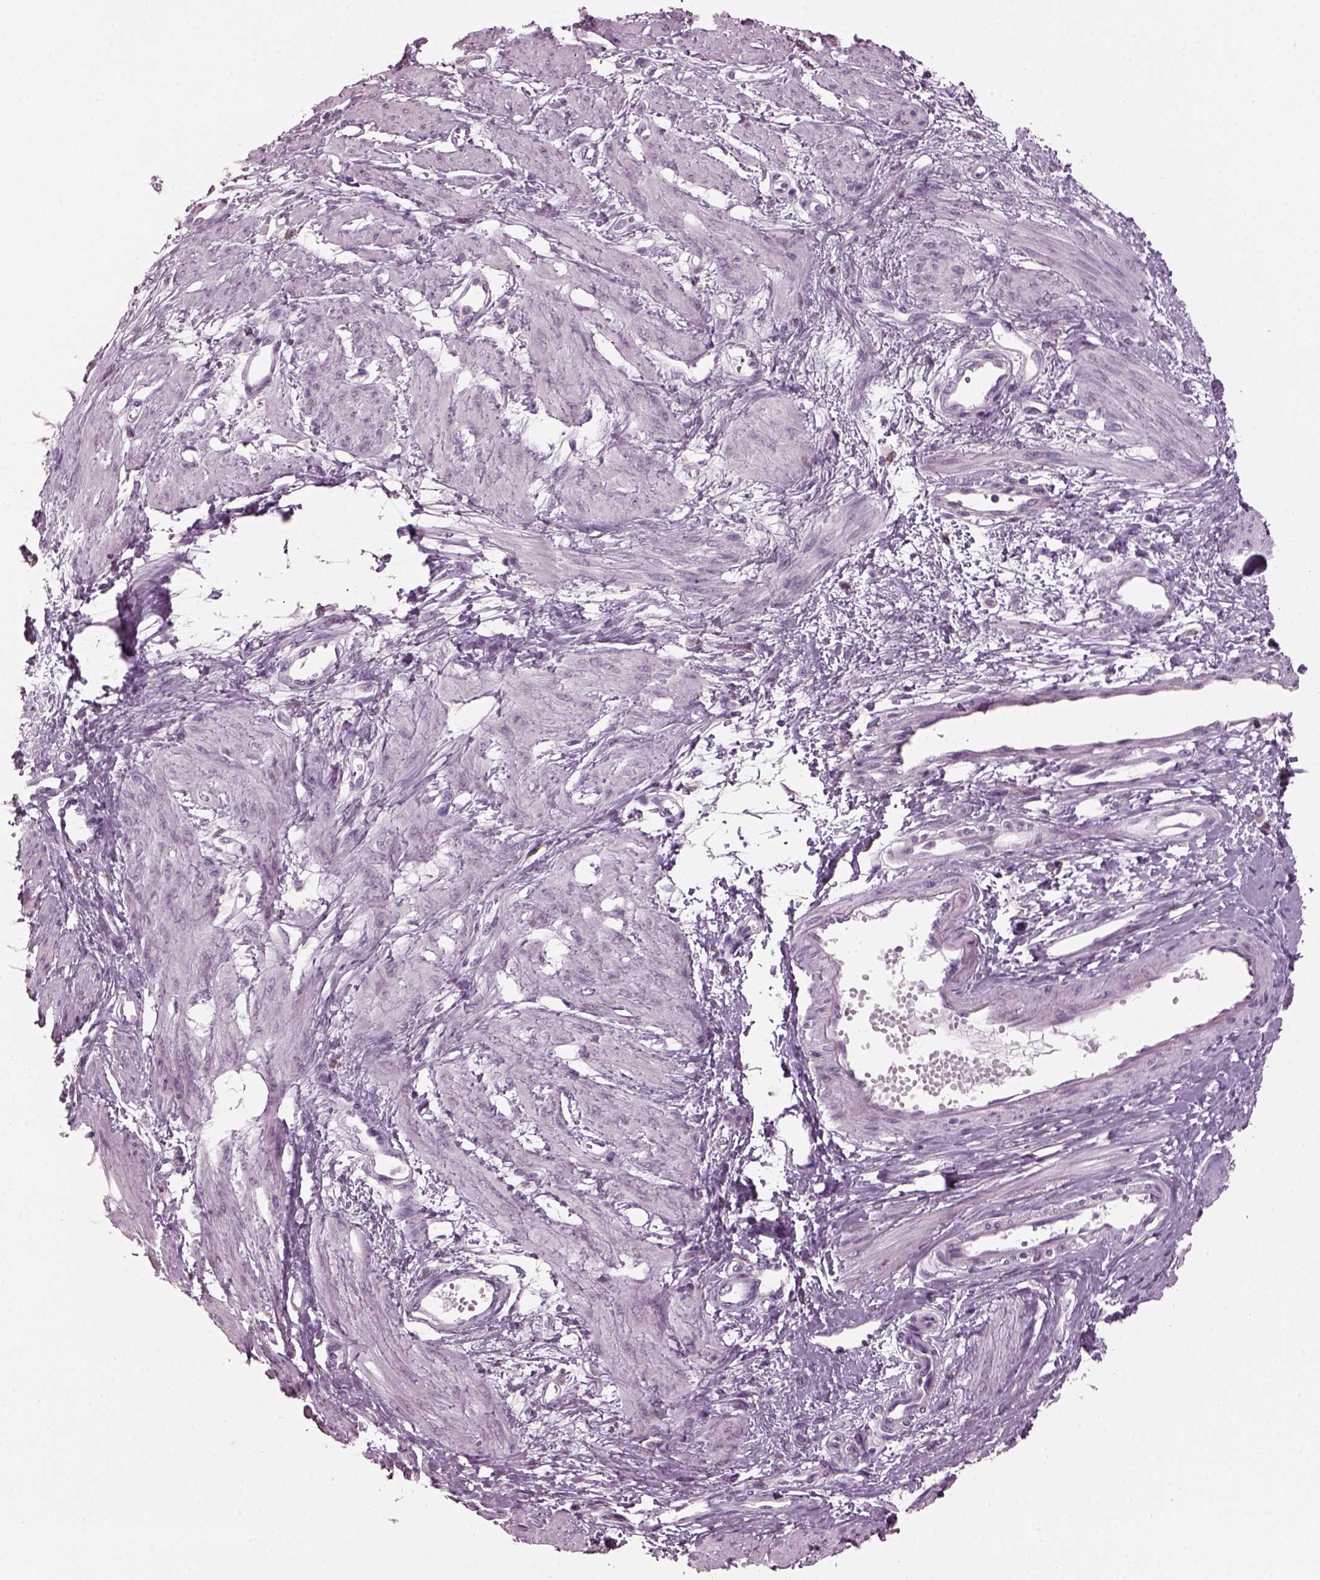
{"staining": {"intensity": "negative", "quantity": "none", "location": "none"}, "tissue": "smooth muscle", "cell_type": "Smooth muscle cells", "image_type": "normal", "snomed": [{"axis": "morphology", "description": "Normal tissue, NOS"}, {"axis": "topography", "description": "Smooth muscle"}, {"axis": "topography", "description": "Uterus"}], "caption": "Smooth muscle cells show no significant protein positivity in unremarkable smooth muscle. (DAB immunohistochemistry (IHC) with hematoxylin counter stain).", "gene": "TMEM231", "patient": {"sex": "female", "age": 39}}